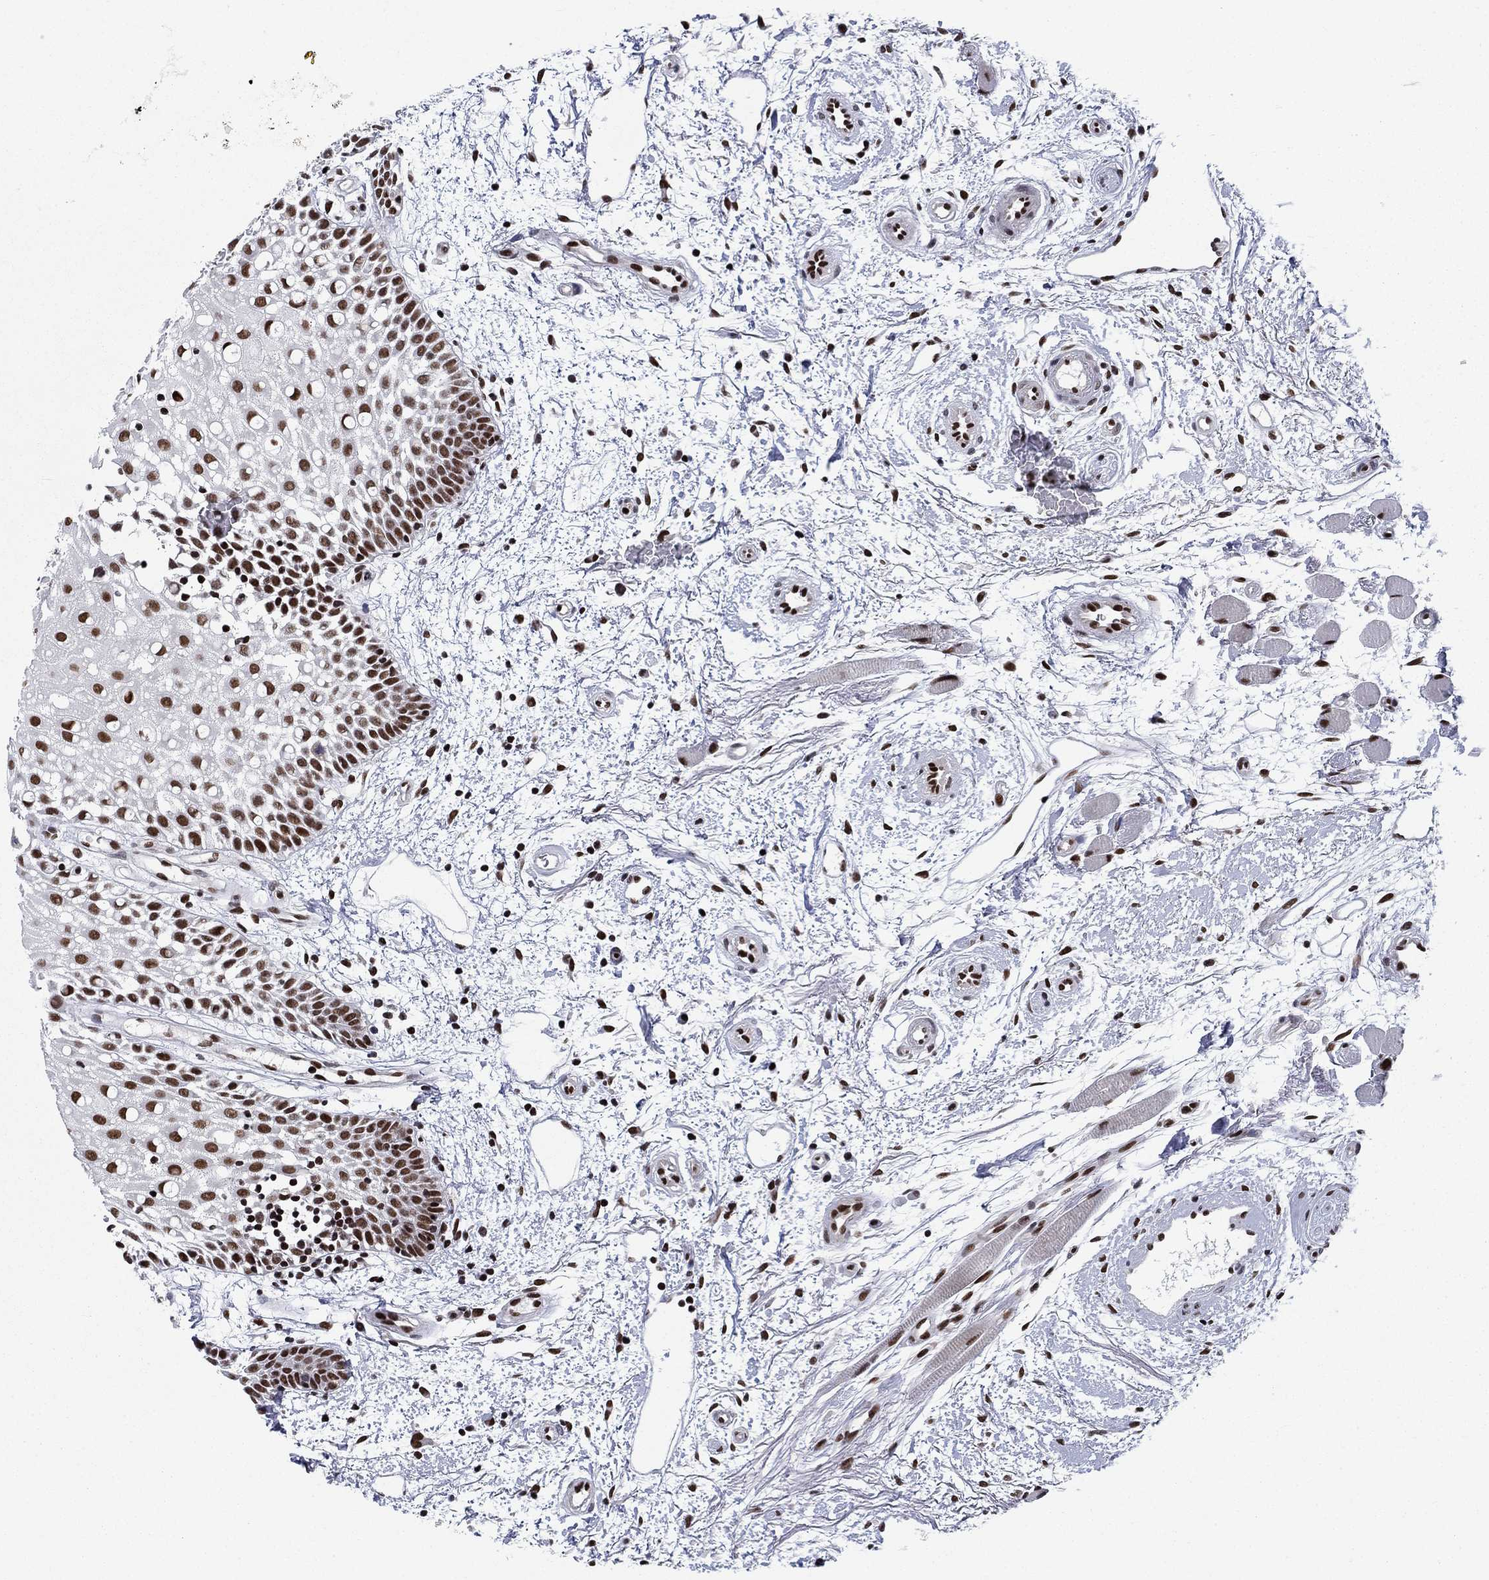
{"staining": {"intensity": "strong", "quantity": ">75%", "location": "nuclear"}, "tissue": "oral mucosa", "cell_type": "Squamous epithelial cells", "image_type": "normal", "snomed": [{"axis": "morphology", "description": "Normal tissue, NOS"}, {"axis": "morphology", "description": "Squamous cell carcinoma, NOS"}, {"axis": "topography", "description": "Oral tissue"}, {"axis": "topography", "description": "Head-Neck"}], "caption": "Immunohistochemistry (DAB (3,3'-diaminobenzidine)) staining of unremarkable human oral mucosa shows strong nuclear protein expression in approximately >75% of squamous epithelial cells. (Brightfield microscopy of DAB IHC at high magnification).", "gene": "RPRD1B", "patient": {"sex": "female", "age": 75}}